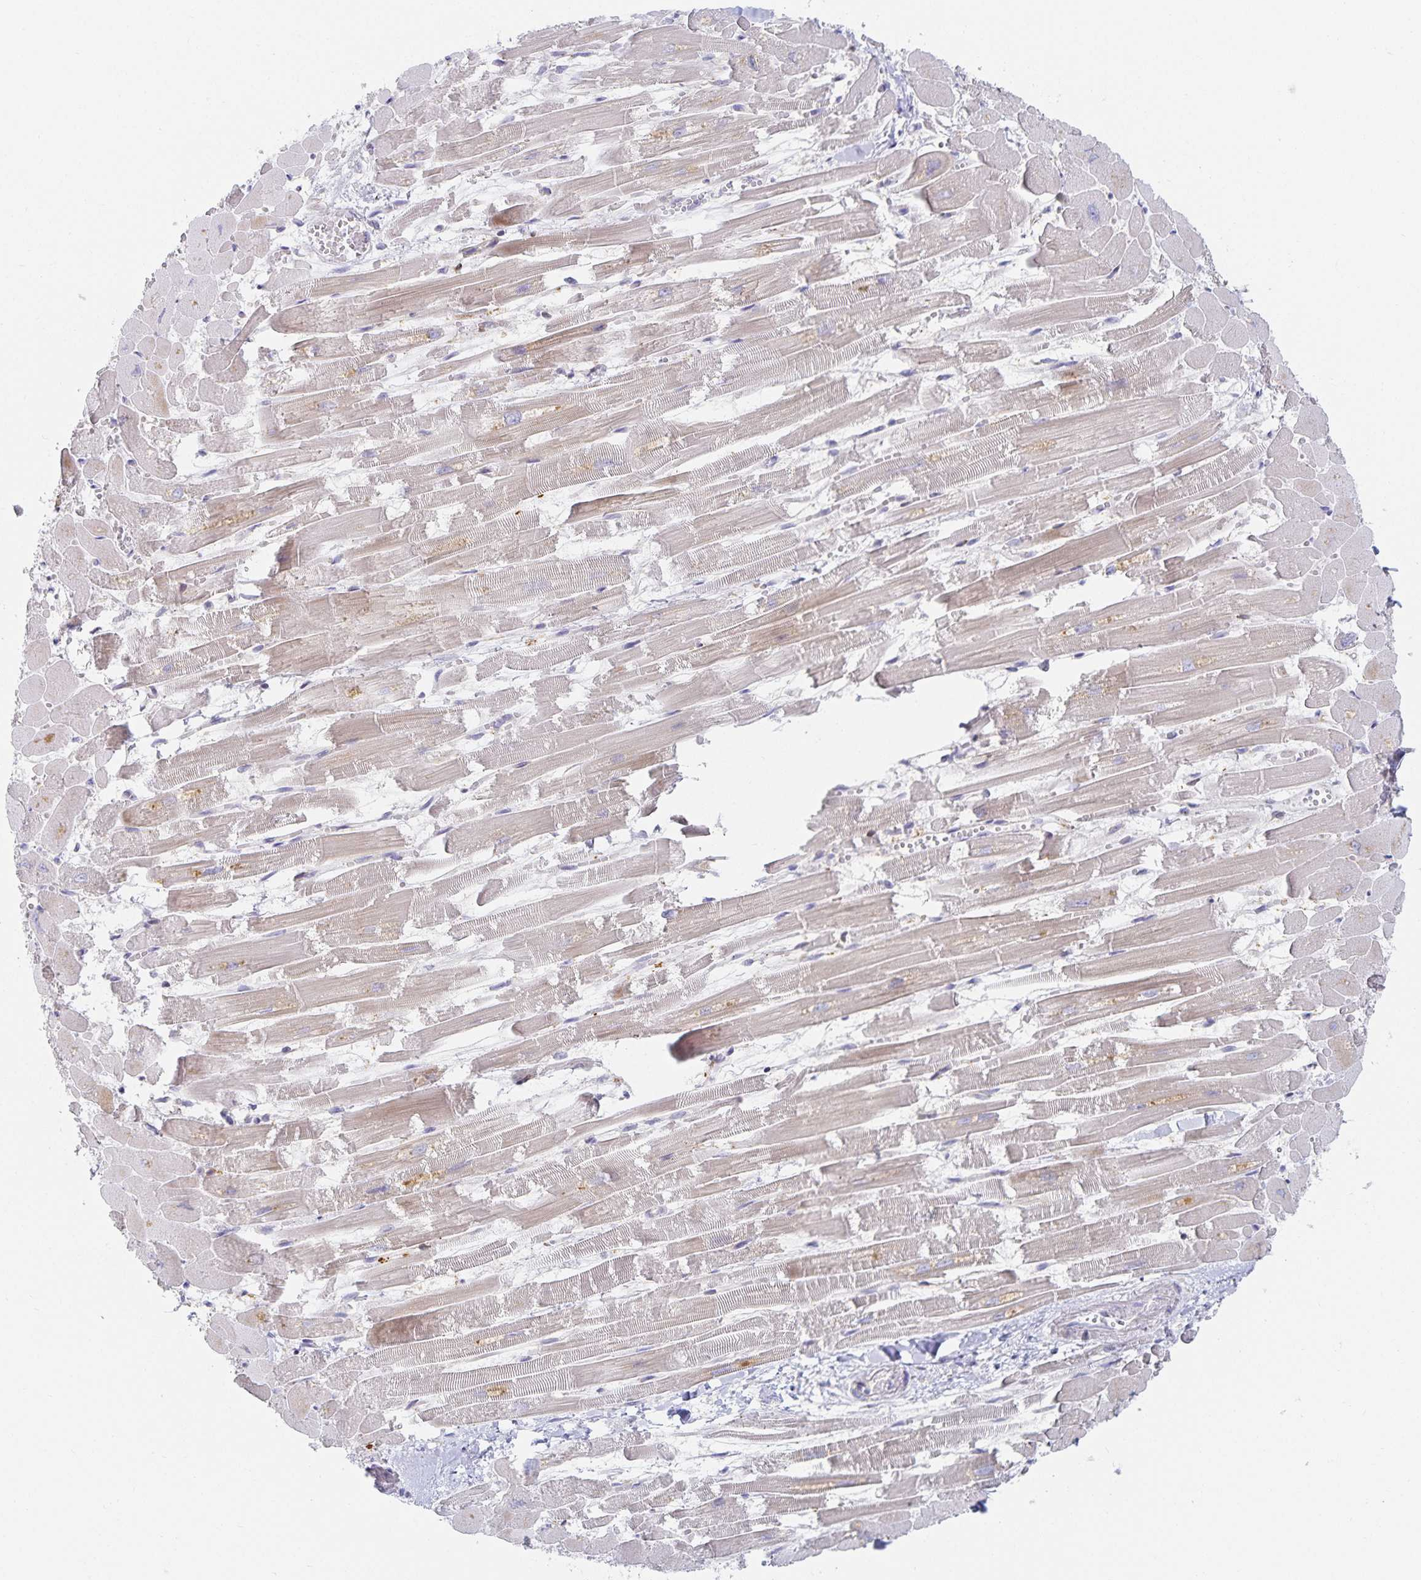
{"staining": {"intensity": "weak", "quantity": "25%-75%", "location": "cytoplasmic/membranous"}, "tissue": "heart muscle", "cell_type": "Cardiomyocytes", "image_type": "normal", "snomed": [{"axis": "morphology", "description": "Normal tissue, NOS"}, {"axis": "topography", "description": "Heart"}], "caption": "Brown immunohistochemical staining in benign human heart muscle exhibits weak cytoplasmic/membranous expression in approximately 25%-75% of cardiomyocytes.", "gene": "NOMO1", "patient": {"sex": "female", "age": 52}}